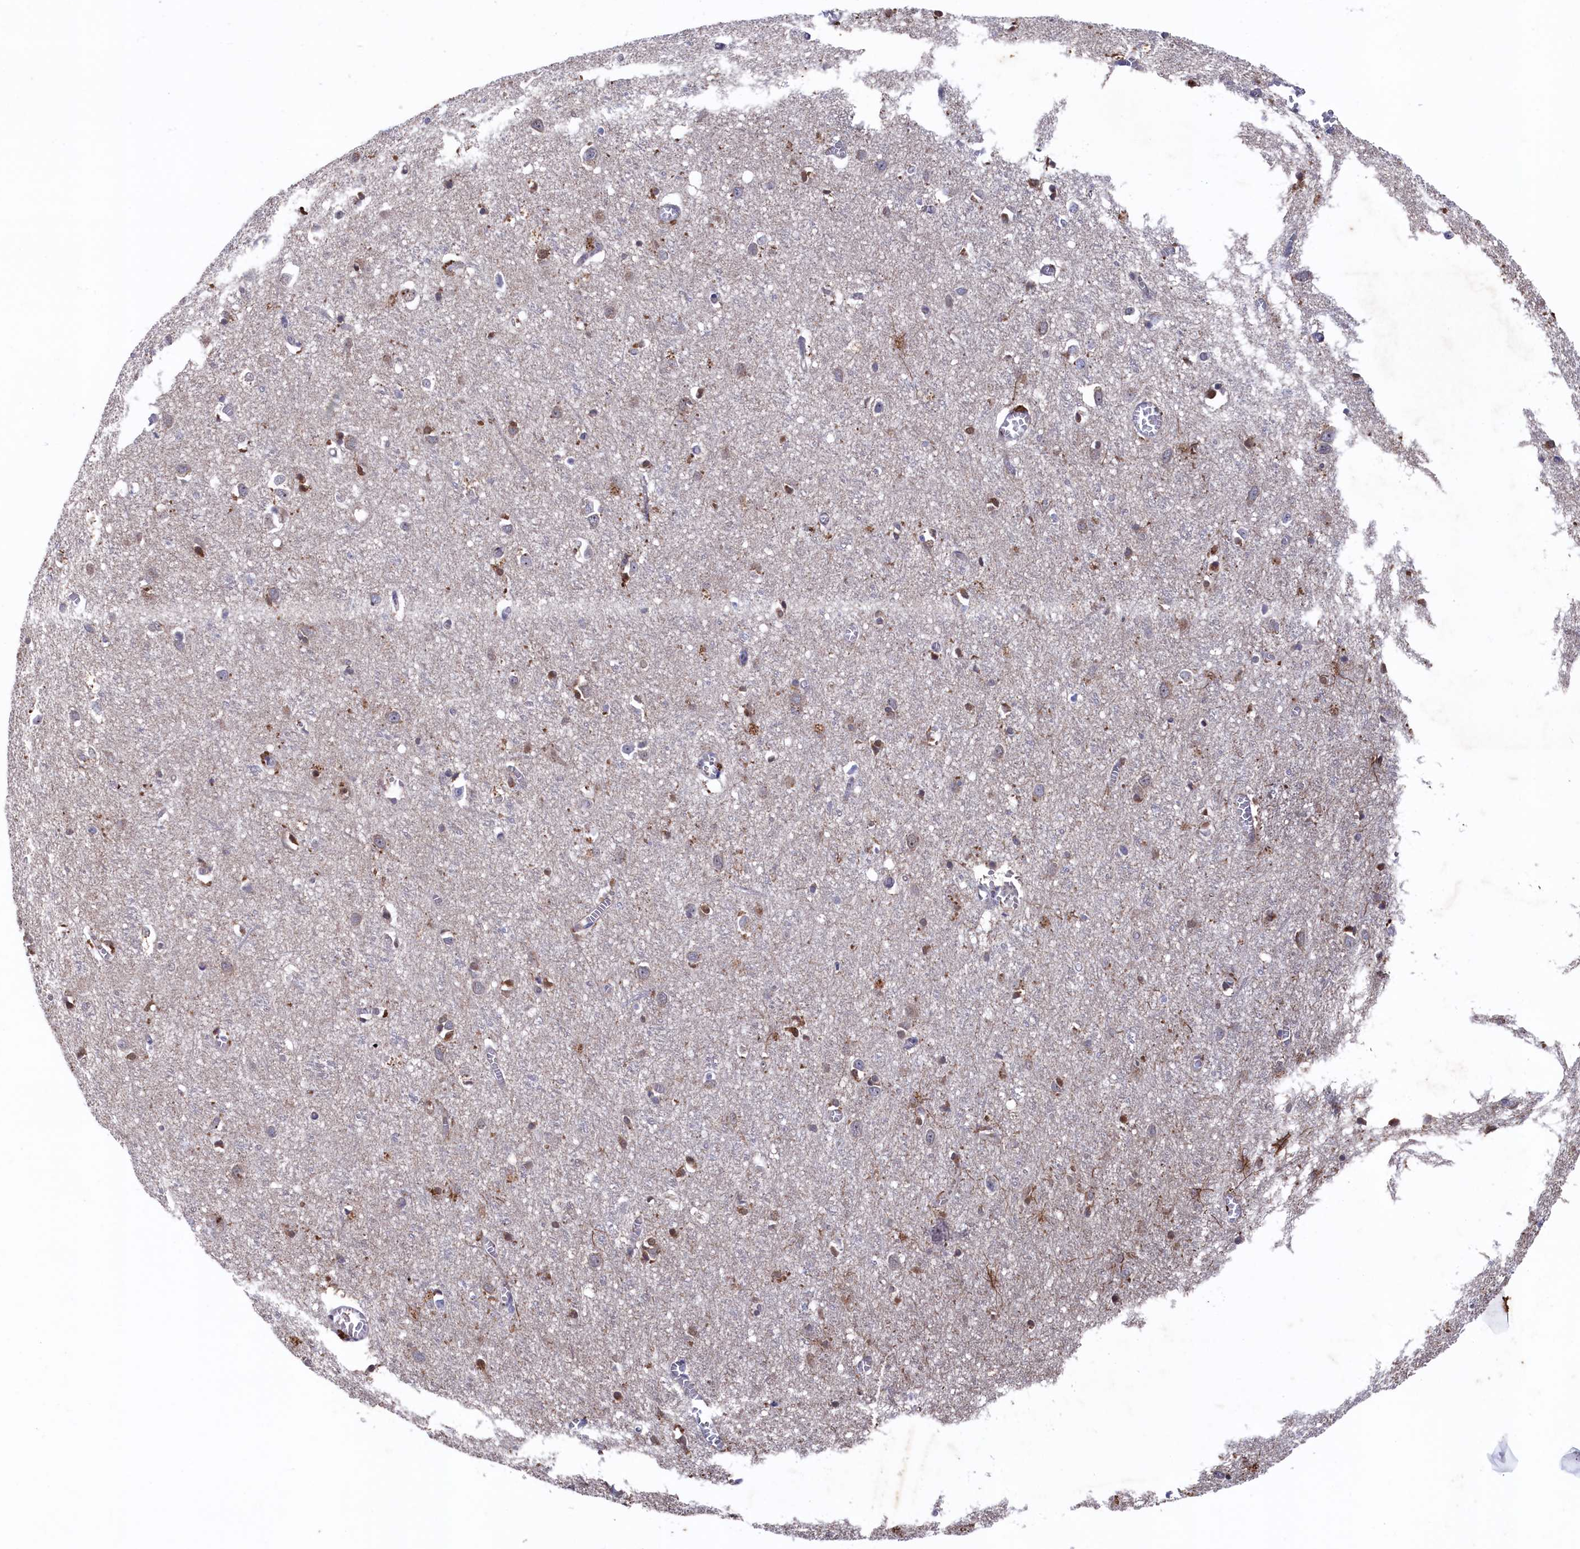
{"staining": {"intensity": "negative", "quantity": "none", "location": "none"}, "tissue": "cerebral cortex", "cell_type": "Endothelial cells", "image_type": "normal", "snomed": [{"axis": "morphology", "description": "Normal tissue, NOS"}, {"axis": "topography", "description": "Cerebral cortex"}], "caption": "Immunohistochemistry (IHC) photomicrograph of unremarkable cerebral cortex stained for a protein (brown), which displays no expression in endothelial cells.", "gene": "RNH1", "patient": {"sex": "female", "age": 64}}